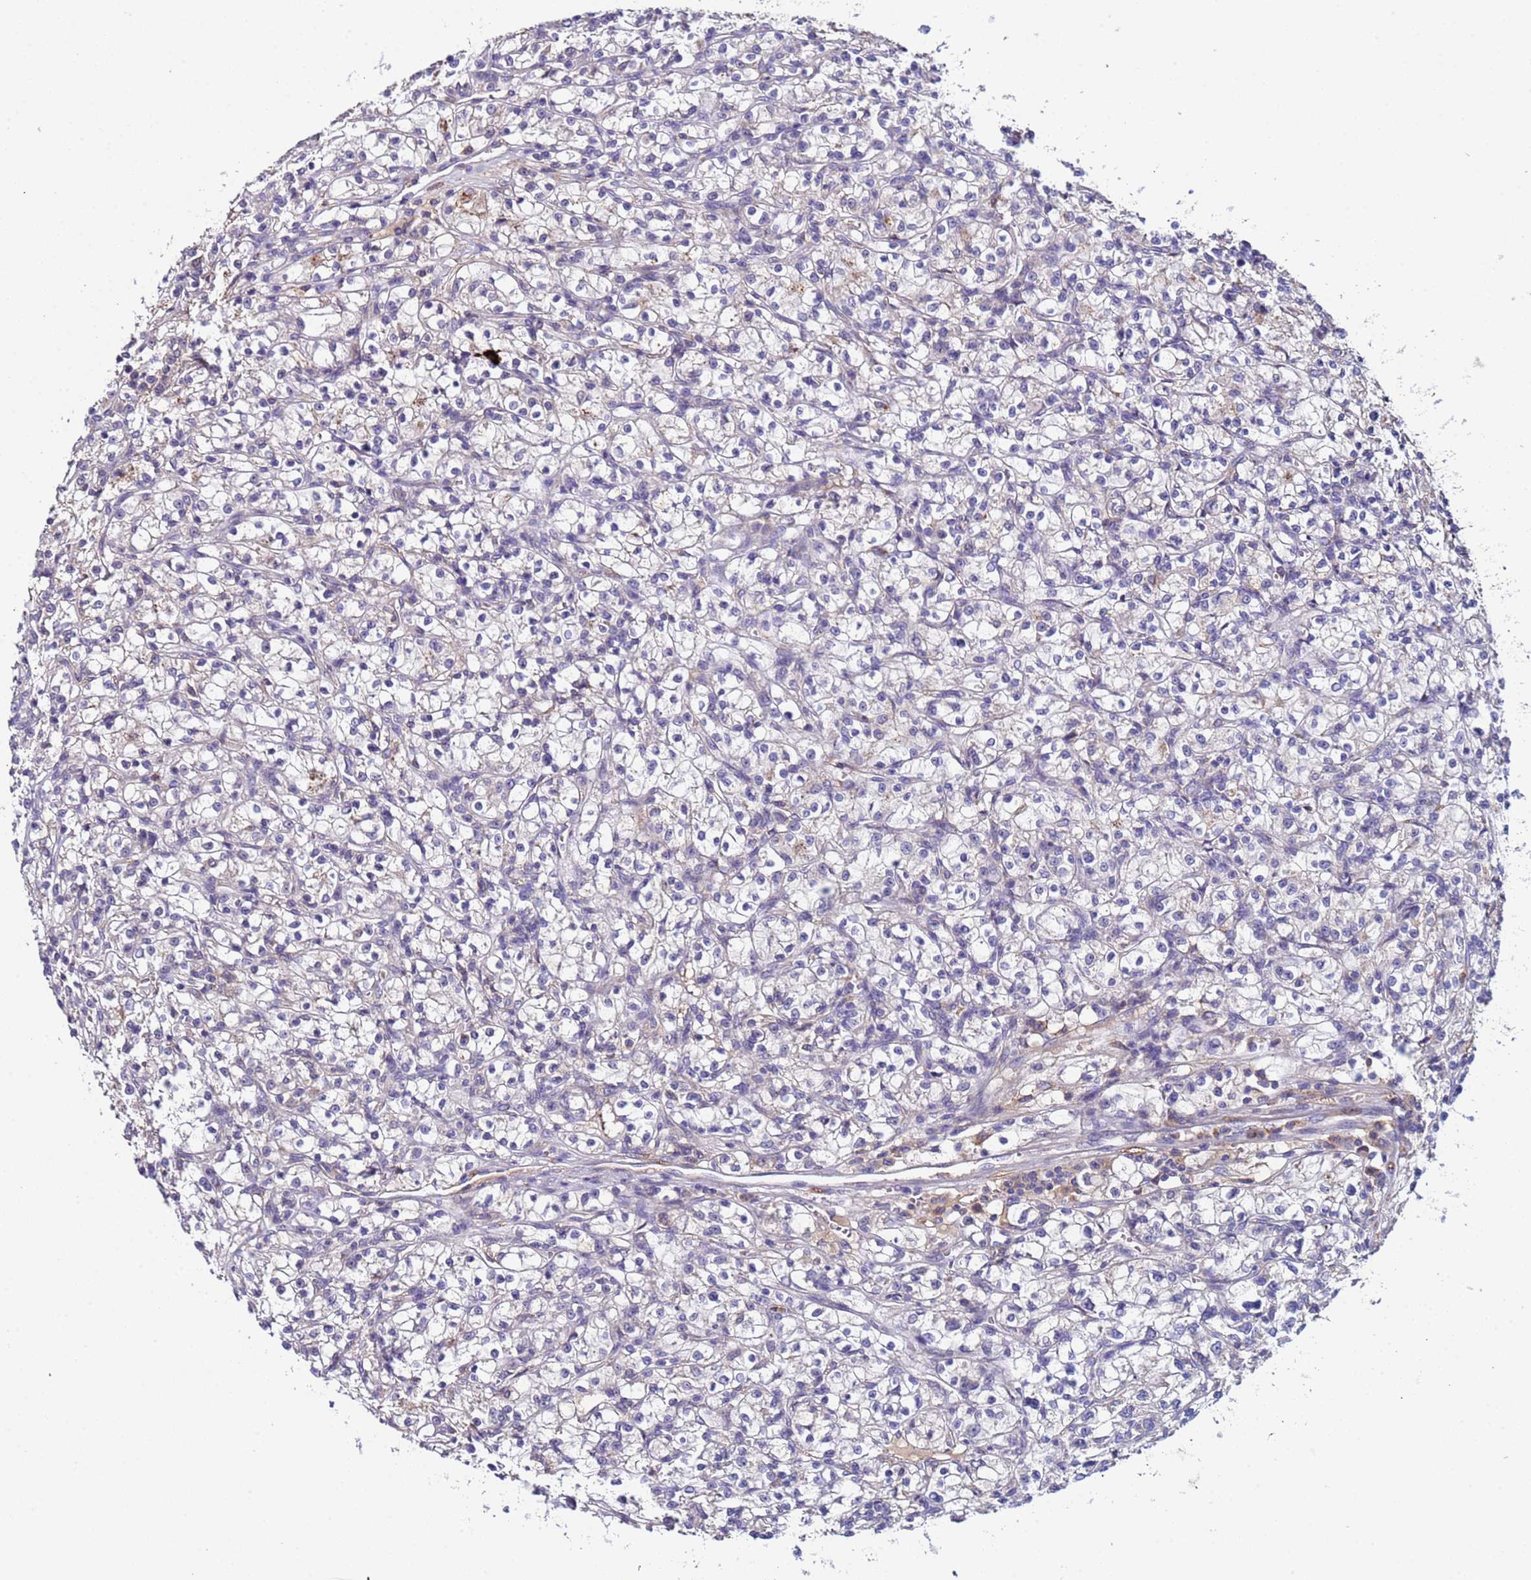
{"staining": {"intensity": "negative", "quantity": "none", "location": "none"}, "tissue": "renal cancer", "cell_type": "Tumor cells", "image_type": "cancer", "snomed": [{"axis": "morphology", "description": "Adenocarcinoma, NOS"}, {"axis": "topography", "description": "Kidney"}], "caption": "Immunohistochemistry of renal adenocarcinoma exhibits no staining in tumor cells. (Immunohistochemistry, brightfield microscopy, high magnification).", "gene": "ZNF248", "patient": {"sex": "female", "age": 59}}